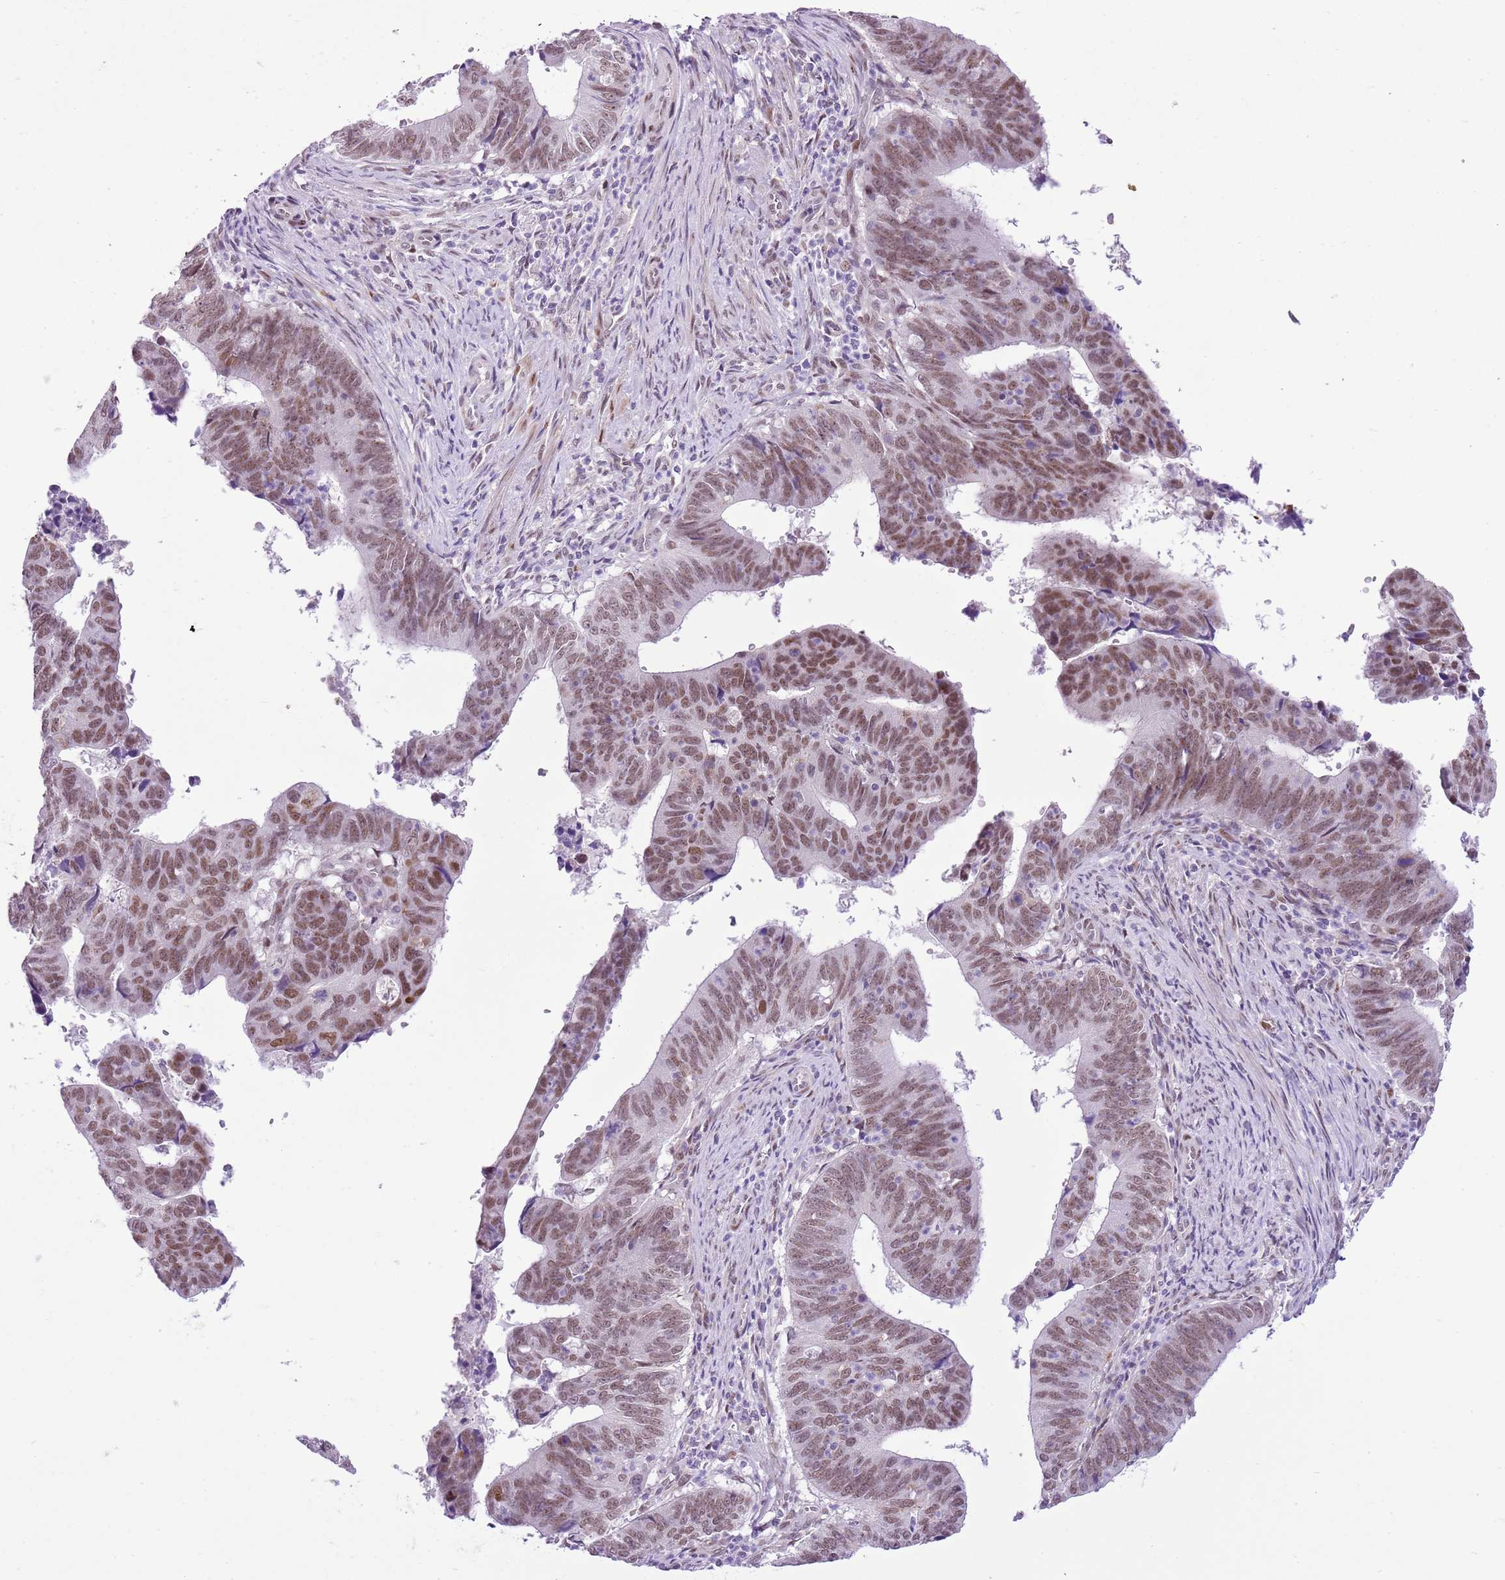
{"staining": {"intensity": "moderate", "quantity": "25%-75%", "location": "nuclear"}, "tissue": "stomach cancer", "cell_type": "Tumor cells", "image_type": "cancer", "snomed": [{"axis": "morphology", "description": "Adenocarcinoma, NOS"}, {"axis": "topography", "description": "Stomach"}], "caption": "IHC staining of stomach adenocarcinoma, which exhibits medium levels of moderate nuclear positivity in about 25%-75% of tumor cells indicating moderate nuclear protein staining. The staining was performed using DAB (brown) for protein detection and nuclei were counterstained in hematoxylin (blue).", "gene": "NACC2", "patient": {"sex": "male", "age": 59}}